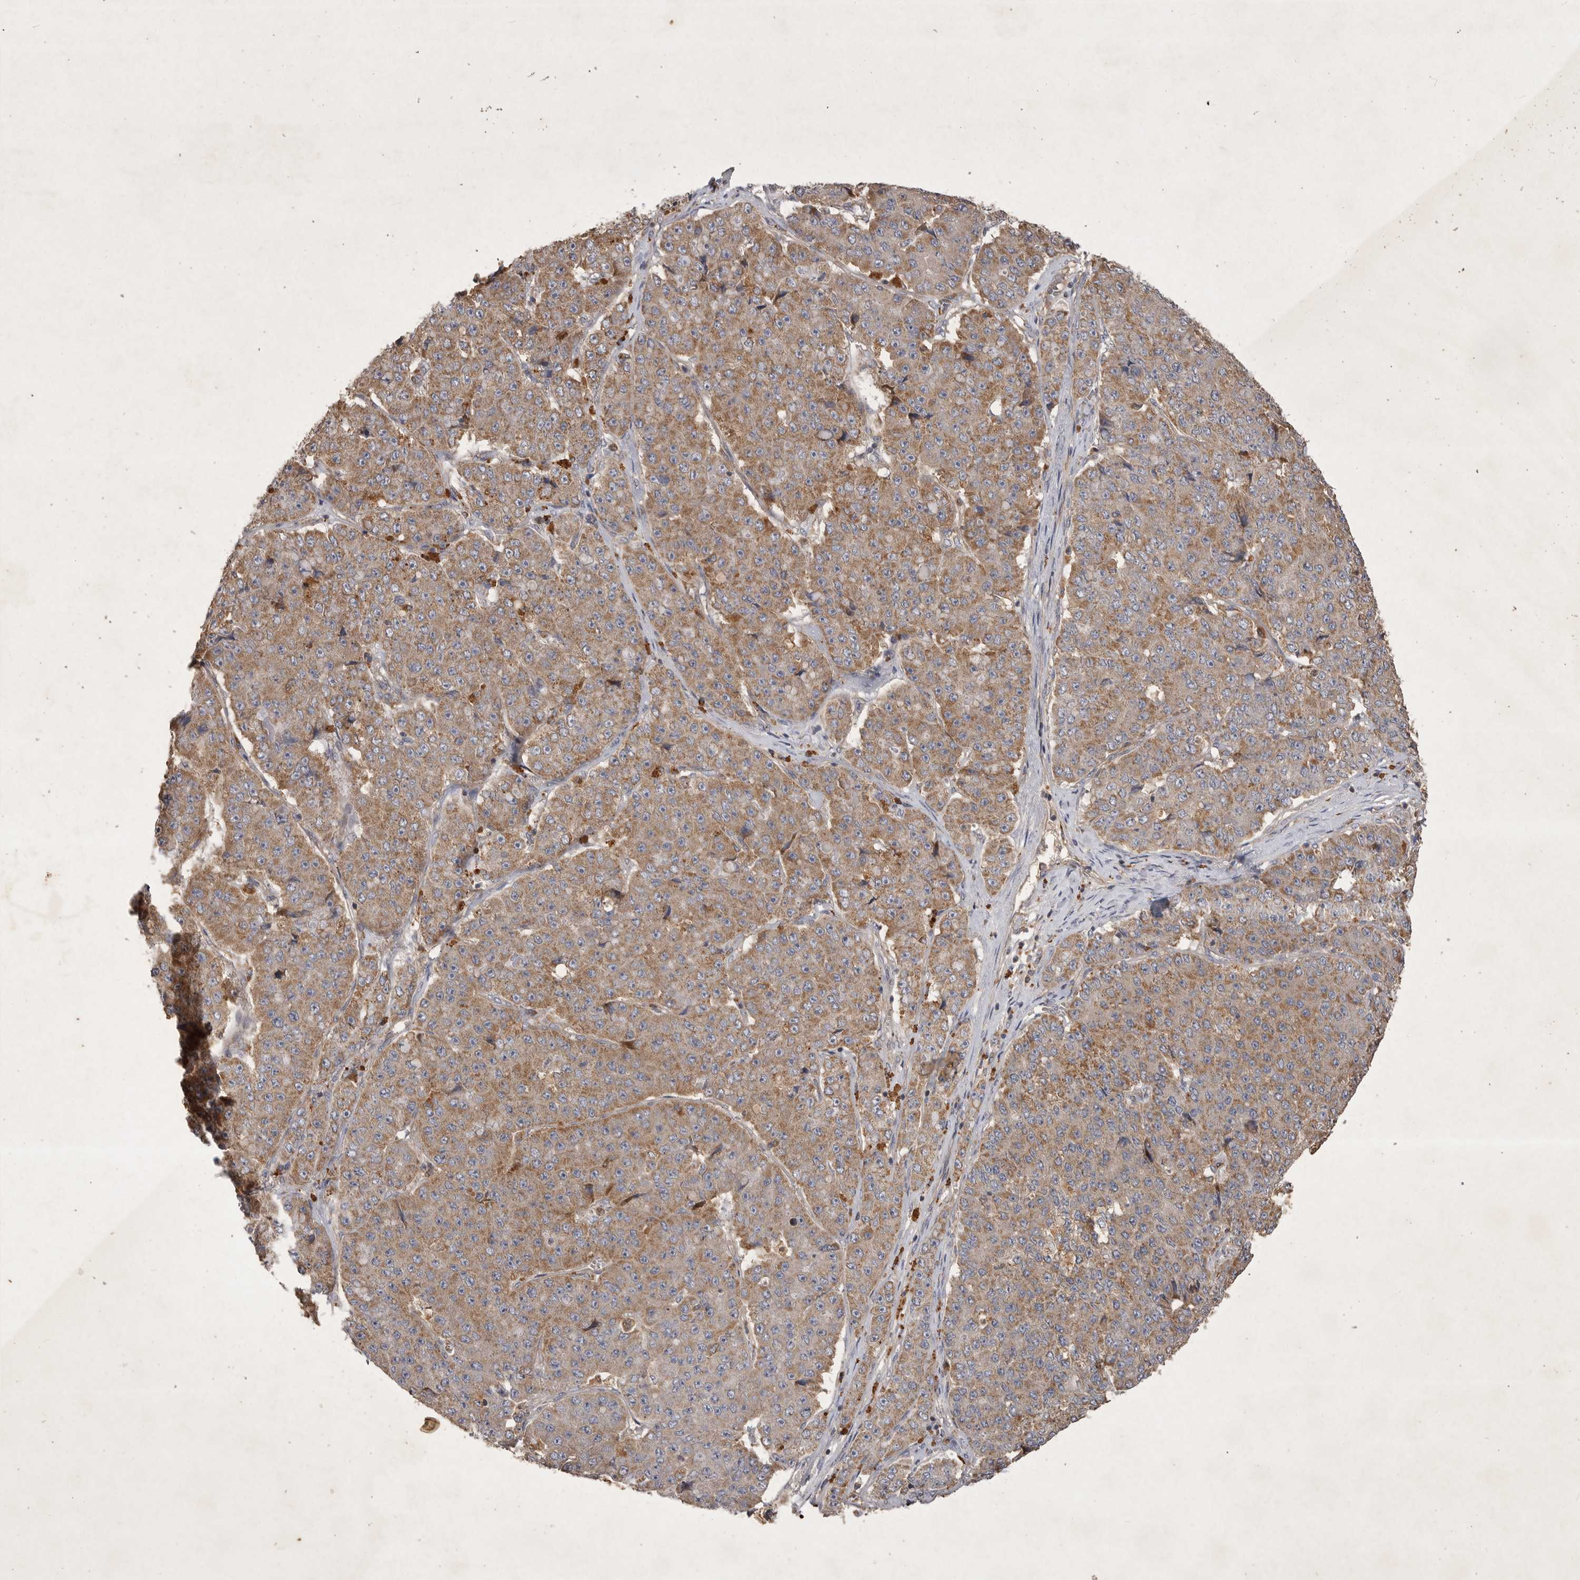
{"staining": {"intensity": "moderate", "quantity": ">75%", "location": "cytoplasmic/membranous"}, "tissue": "pancreatic cancer", "cell_type": "Tumor cells", "image_type": "cancer", "snomed": [{"axis": "morphology", "description": "Adenocarcinoma, NOS"}, {"axis": "topography", "description": "Pancreas"}], "caption": "An image showing moderate cytoplasmic/membranous staining in about >75% of tumor cells in pancreatic adenocarcinoma, as visualized by brown immunohistochemical staining.", "gene": "MRPL41", "patient": {"sex": "male", "age": 50}}